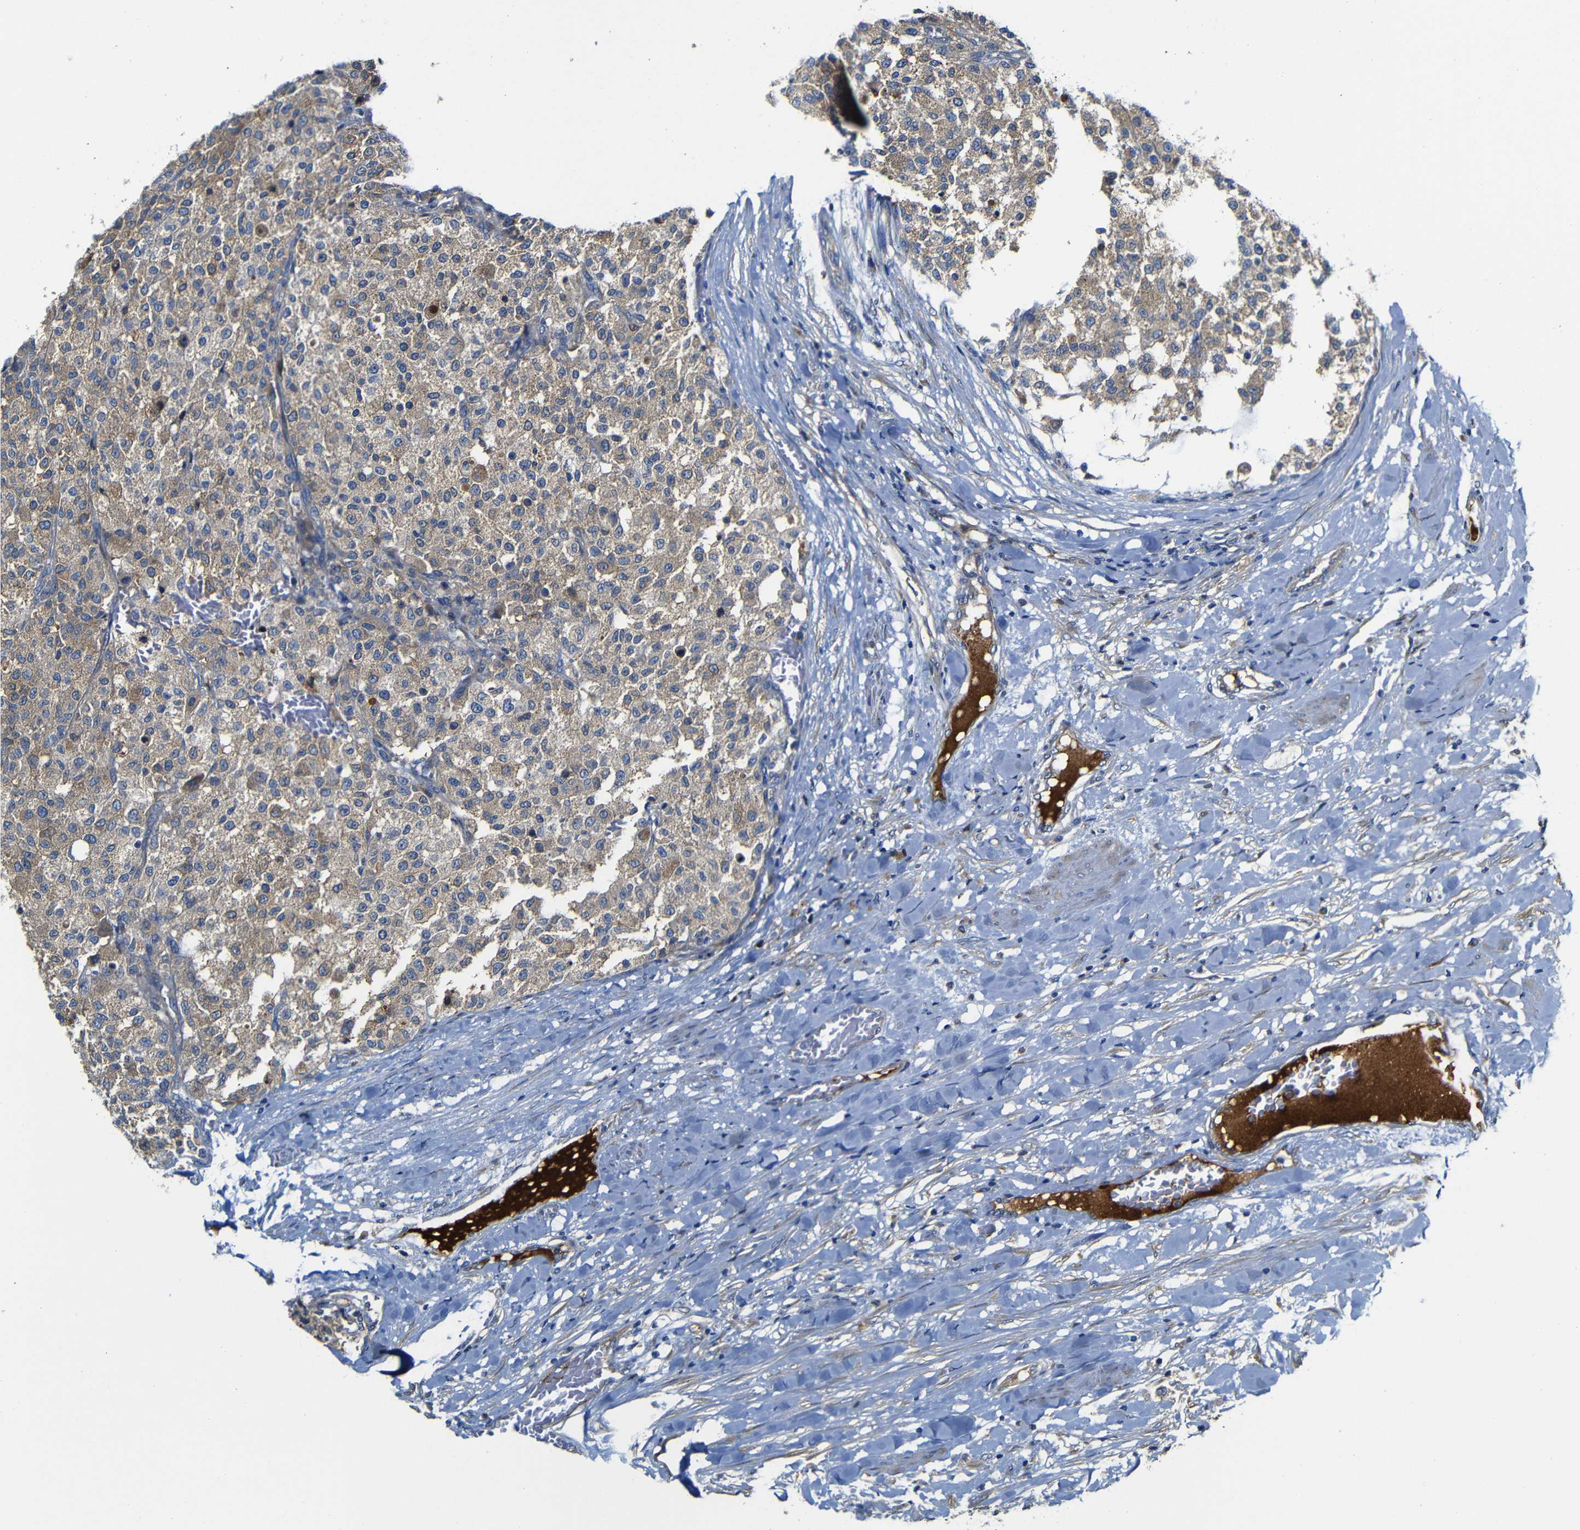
{"staining": {"intensity": "weak", "quantity": ">75%", "location": "cytoplasmic/membranous"}, "tissue": "testis cancer", "cell_type": "Tumor cells", "image_type": "cancer", "snomed": [{"axis": "morphology", "description": "Seminoma, NOS"}, {"axis": "topography", "description": "Testis"}], "caption": "Brown immunohistochemical staining in human testis seminoma demonstrates weak cytoplasmic/membranous staining in about >75% of tumor cells.", "gene": "CLCC1", "patient": {"sex": "male", "age": 59}}